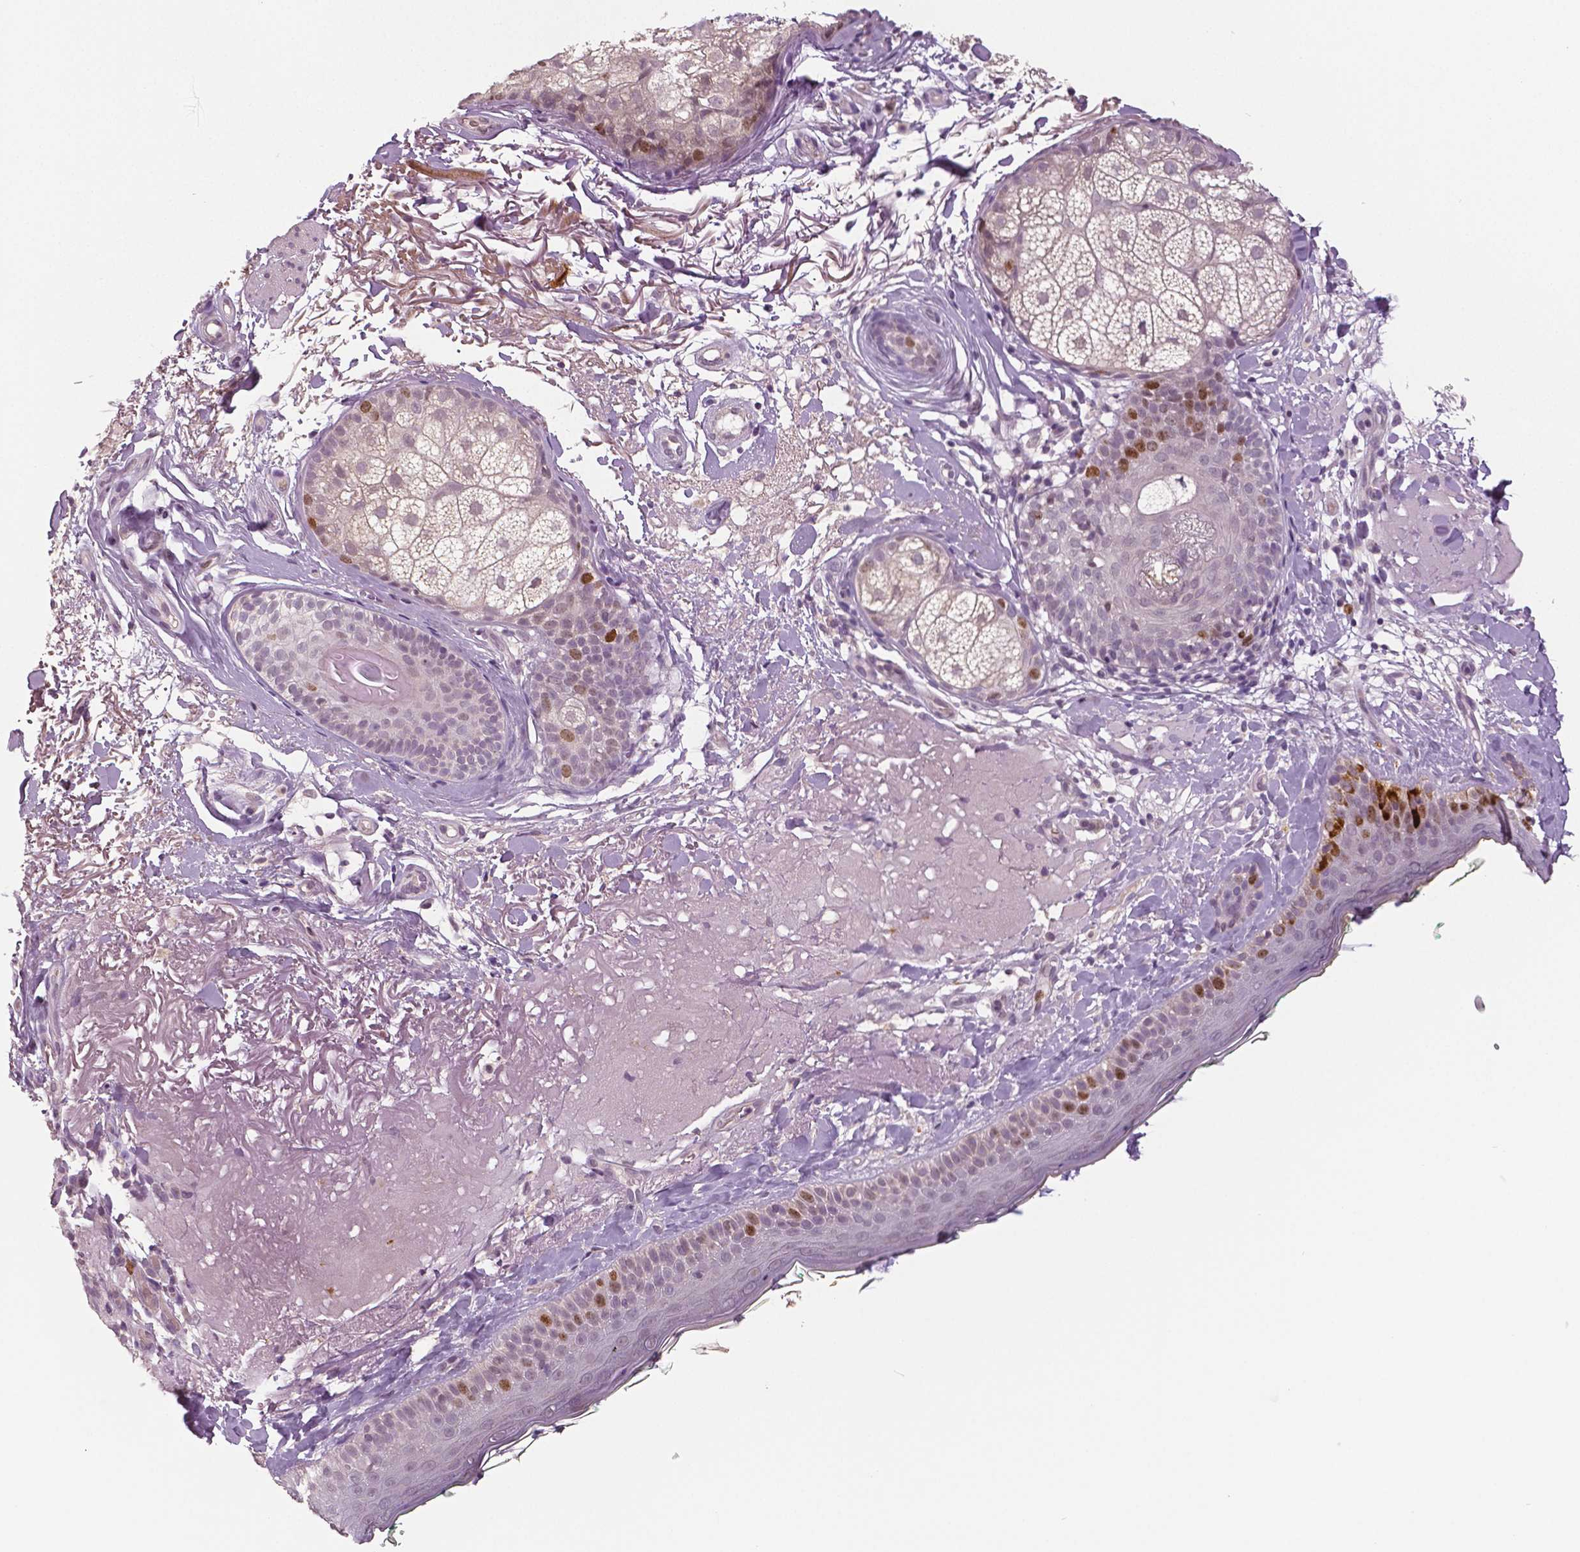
{"staining": {"intensity": "negative", "quantity": "none", "location": "none"}, "tissue": "skin", "cell_type": "Fibroblasts", "image_type": "normal", "snomed": [{"axis": "morphology", "description": "Normal tissue, NOS"}, {"axis": "topography", "description": "Skin"}], "caption": "Immunohistochemistry micrograph of normal skin stained for a protein (brown), which displays no staining in fibroblasts. Brightfield microscopy of immunohistochemistry (IHC) stained with DAB (brown) and hematoxylin (blue), captured at high magnification.", "gene": "MKI67", "patient": {"sex": "male", "age": 73}}